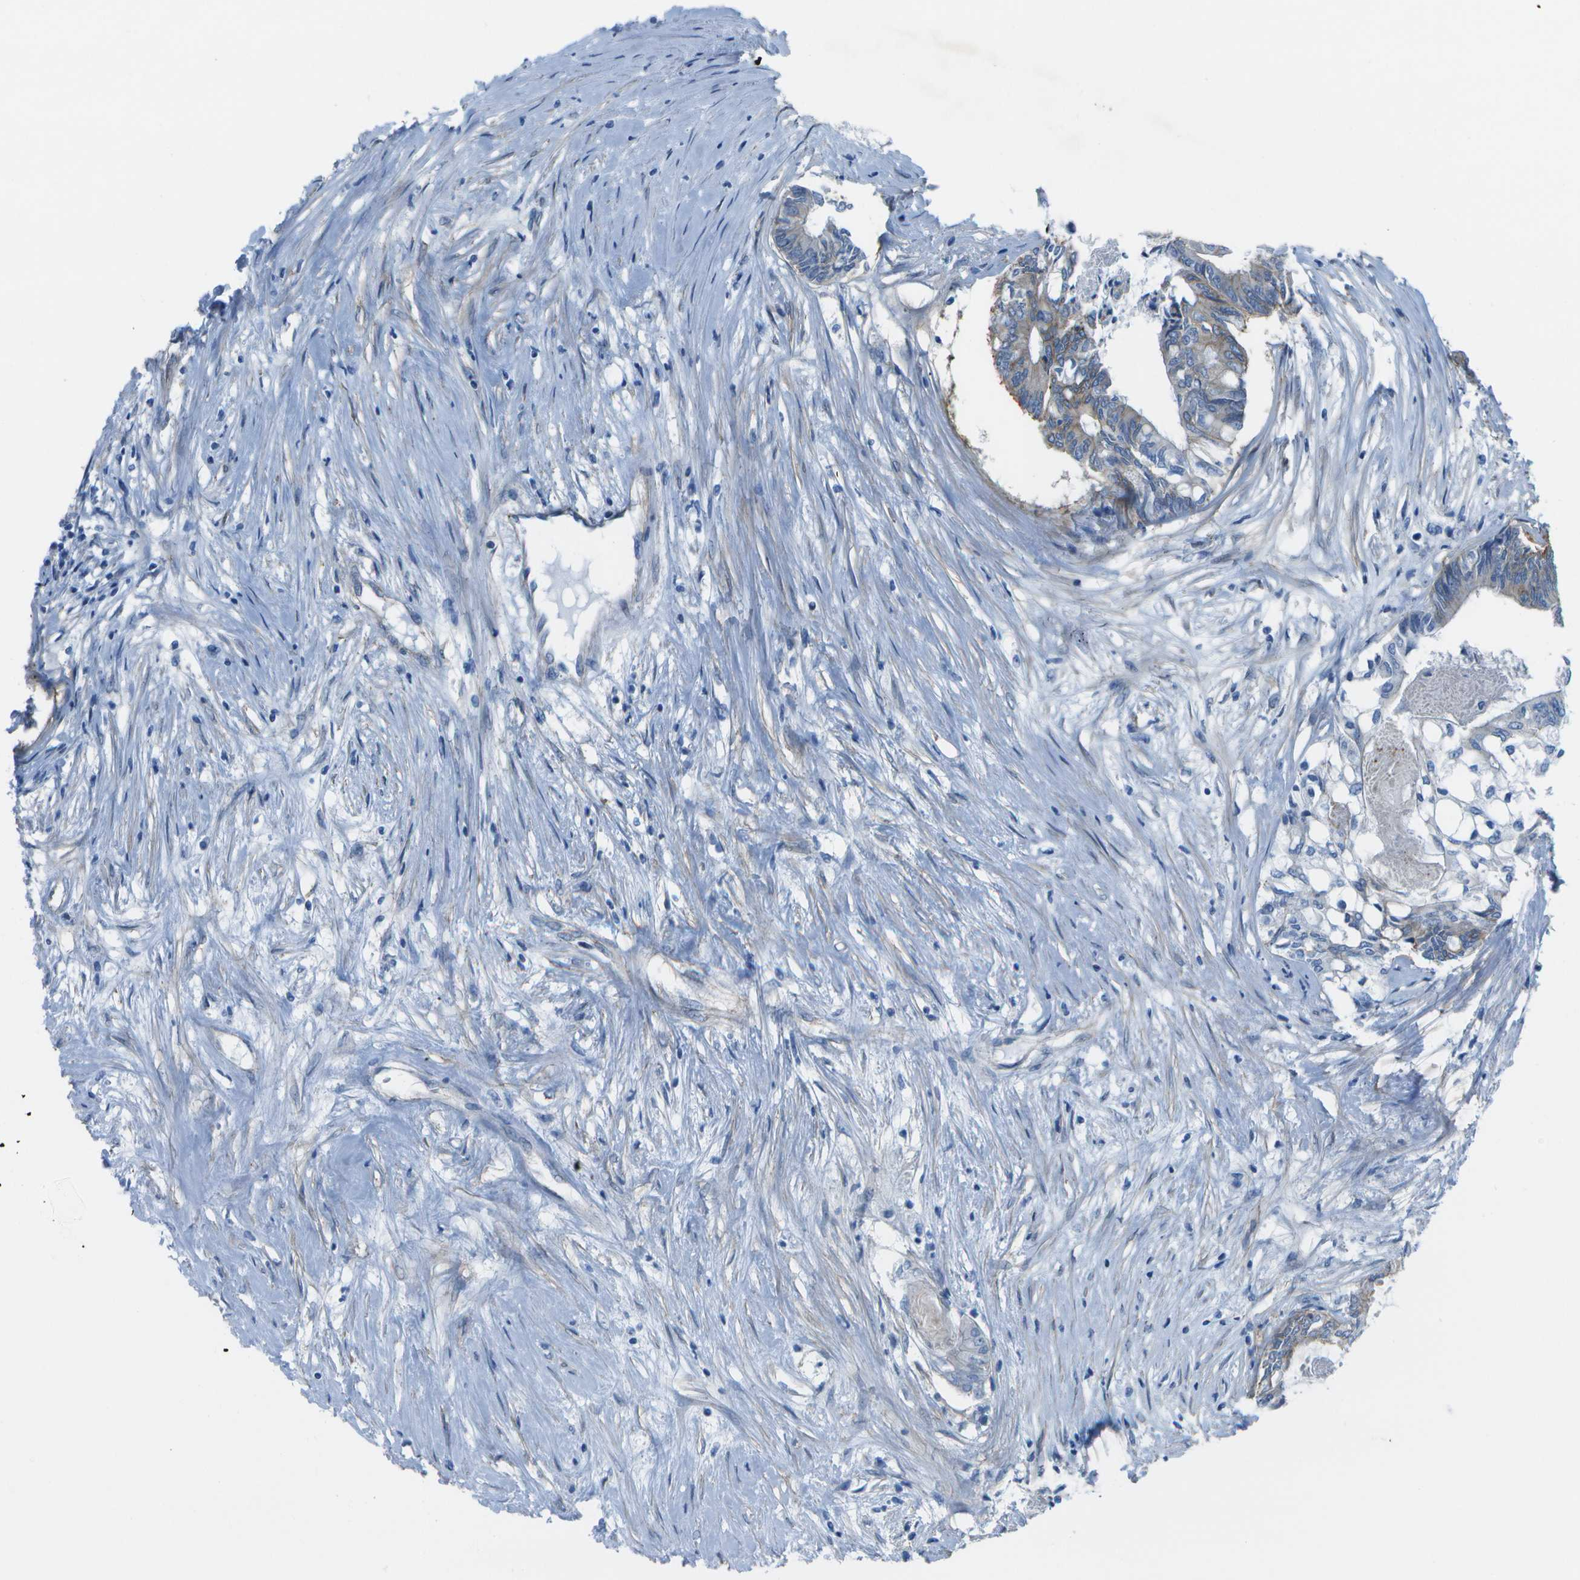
{"staining": {"intensity": "weak", "quantity": "<25%", "location": "cytoplasmic/membranous"}, "tissue": "colorectal cancer", "cell_type": "Tumor cells", "image_type": "cancer", "snomed": [{"axis": "morphology", "description": "Adenocarcinoma, NOS"}, {"axis": "topography", "description": "Rectum"}], "caption": "A photomicrograph of adenocarcinoma (colorectal) stained for a protein displays no brown staining in tumor cells.", "gene": "SORBS3", "patient": {"sex": "male", "age": 63}}